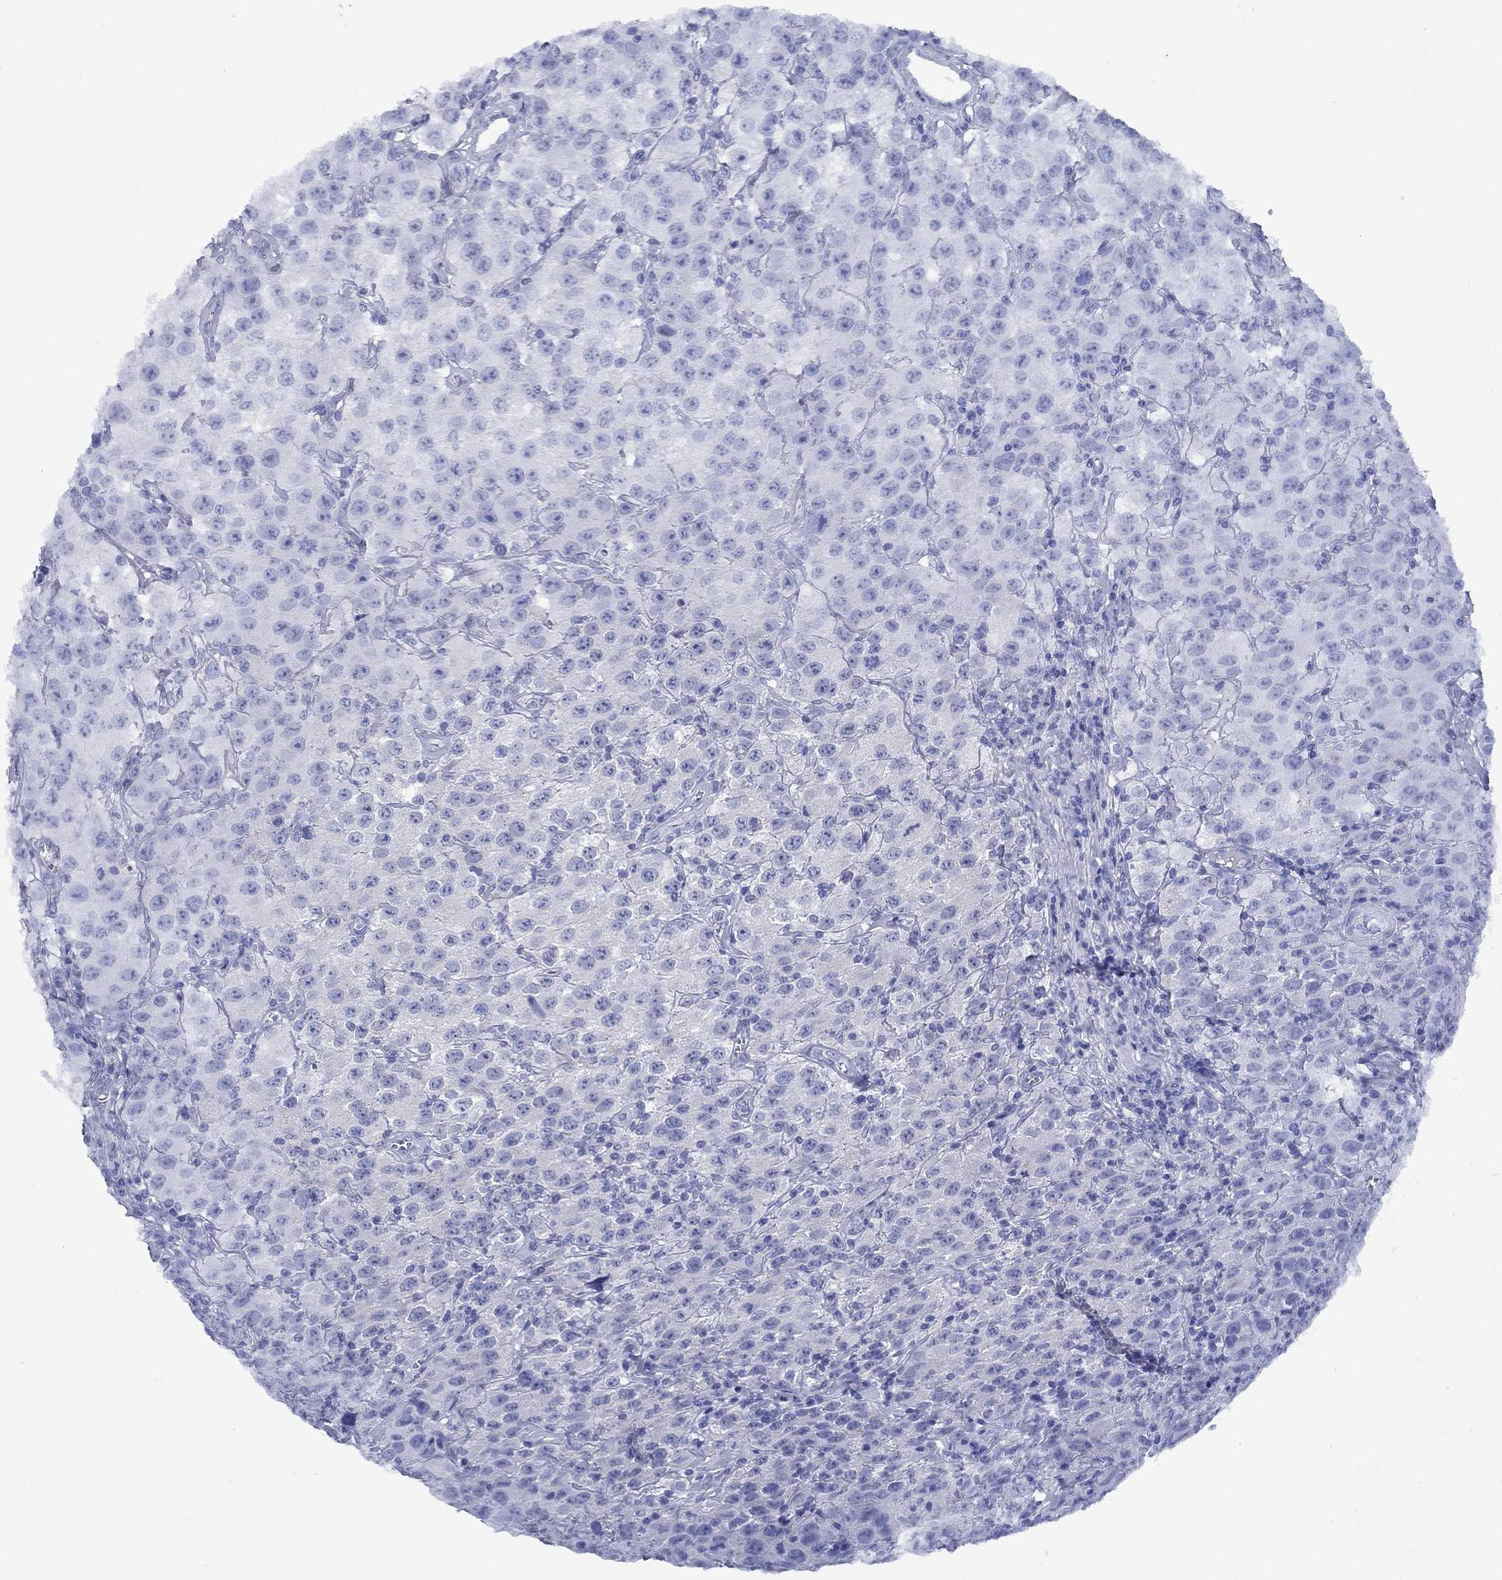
{"staining": {"intensity": "negative", "quantity": "none", "location": "none"}, "tissue": "testis cancer", "cell_type": "Tumor cells", "image_type": "cancer", "snomed": [{"axis": "morphology", "description": "Seminoma, NOS"}, {"axis": "topography", "description": "Testis"}], "caption": "Seminoma (testis) stained for a protein using immunohistochemistry (IHC) displays no expression tumor cells.", "gene": "GIP", "patient": {"sex": "male", "age": 52}}